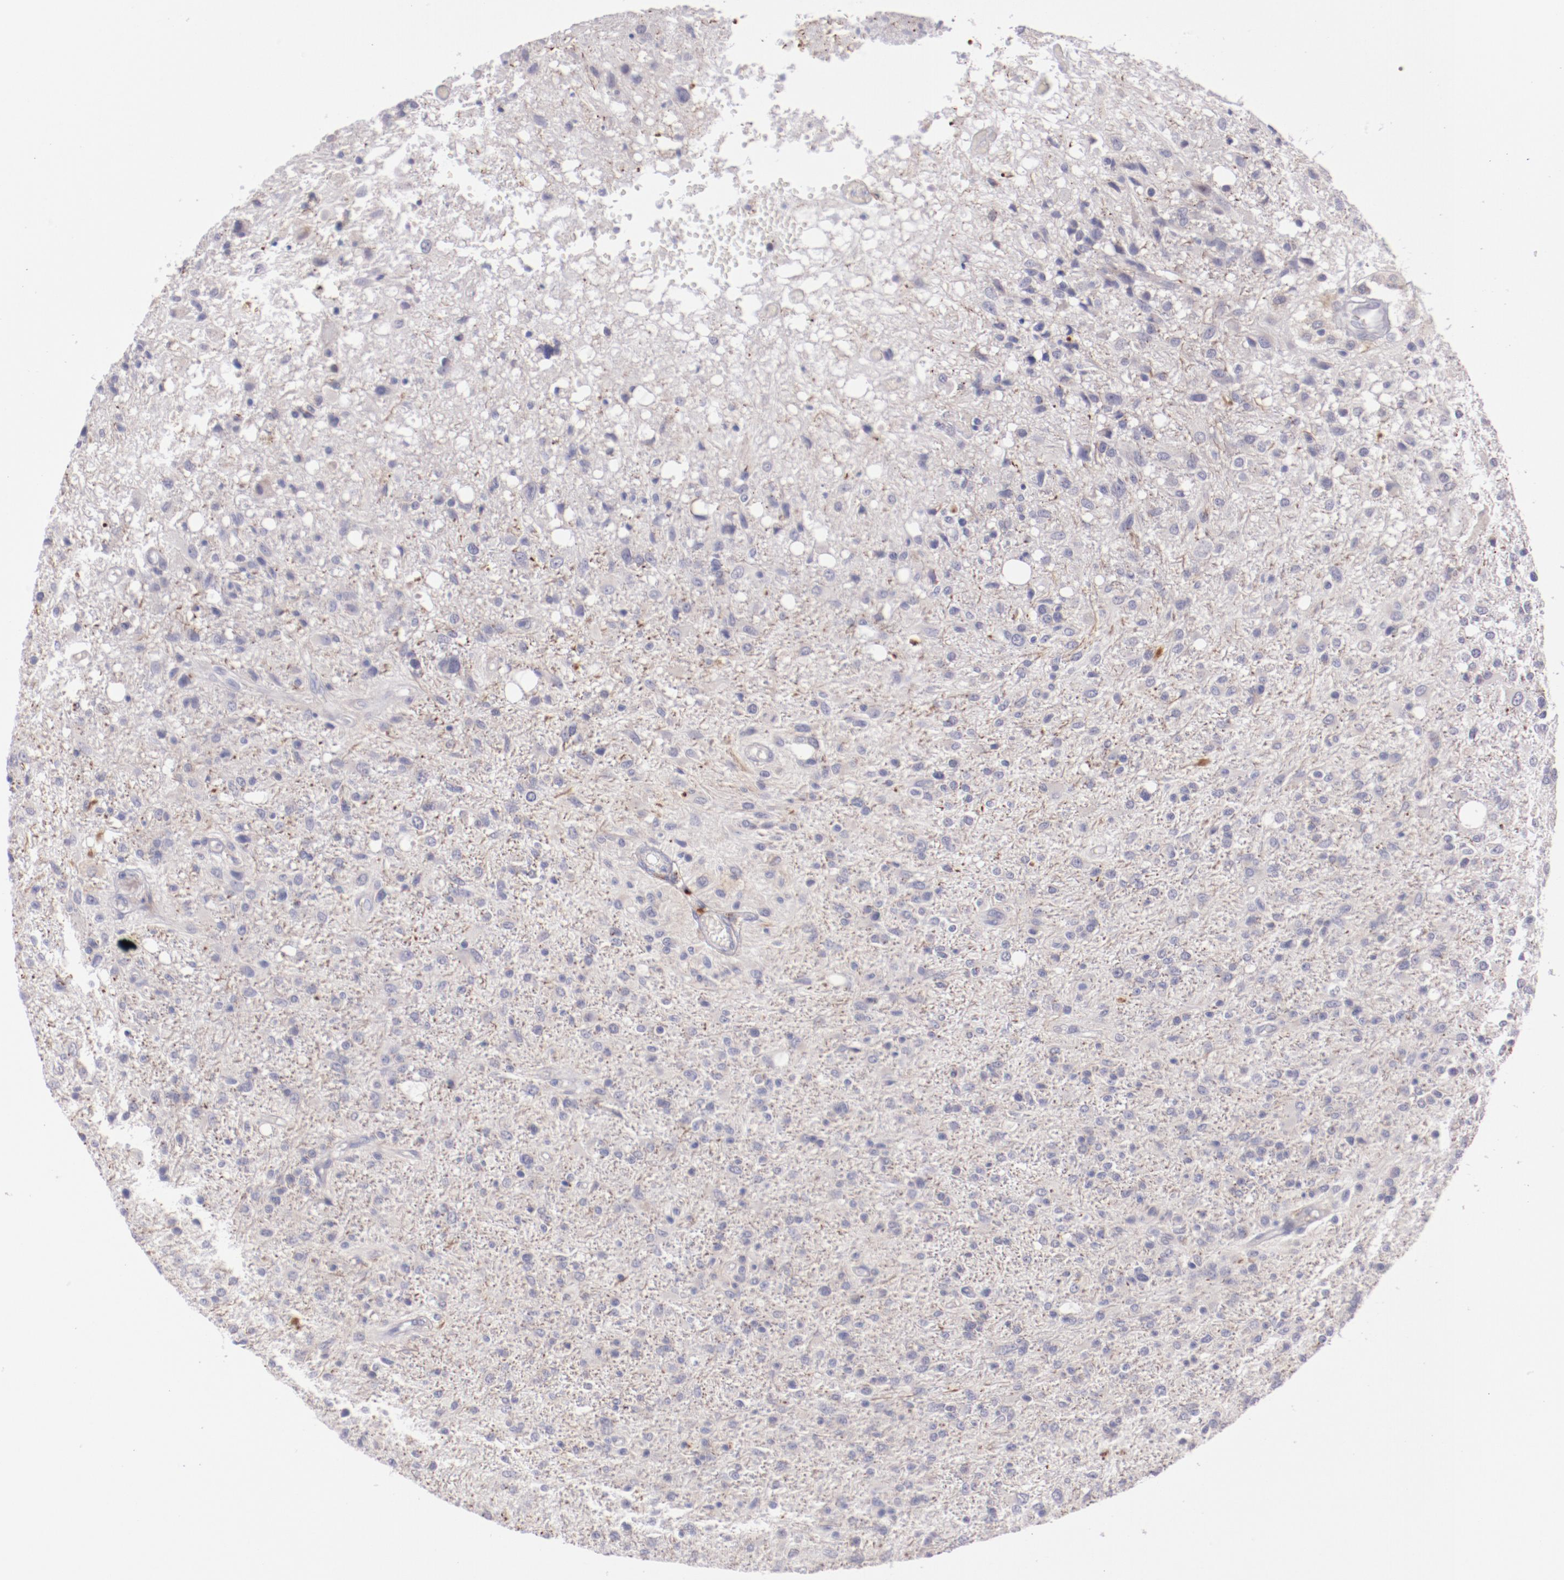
{"staining": {"intensity": "negative", "quantity": "none", "location": "none"}, "tissue": "glioma", "cell_type": "Tumor cells", "image_type": "cancer", "snomed": [{"axis": "morphology", "description": "Glioma, malignant, High grade"}, {"axis": "topography", "description": "Cerebral cortex"}], "caption": "DAB (3,3'-diaminobenzidine) immunohistochemical staining of glioma shows no significant staining in tumor cells.", "gene": "TRAF3", "patient": {"sex": "male", "age": 76}}